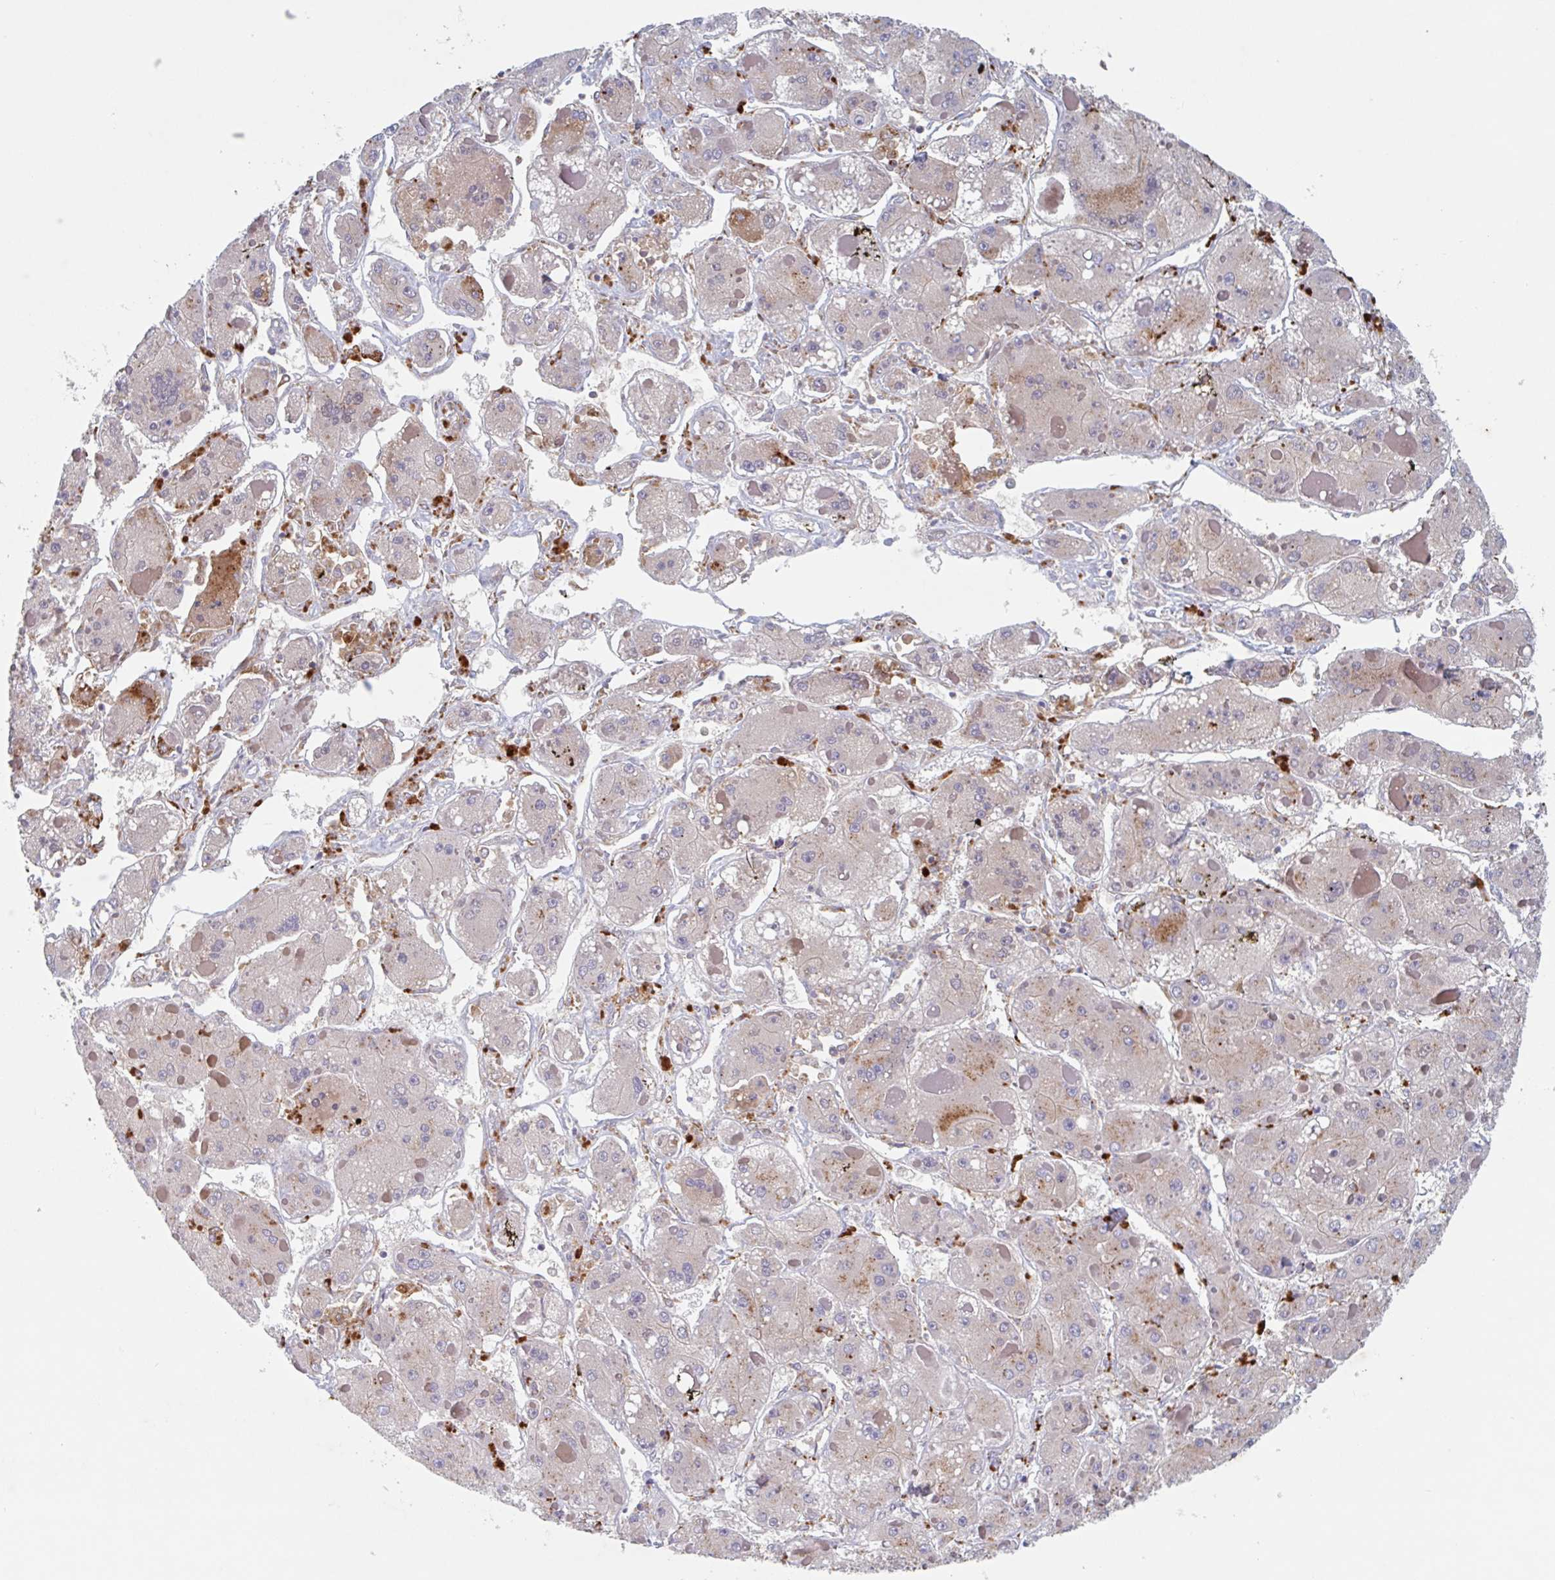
{"staining": {"intensity": "moderate", "quantity": "25%-75%", "location": "cytoplasmic/membranous"}, "tissue": "liver cancer", "cell_type": "Tumor cells", "image_type": "cancer", "snomed": [{"axis": "morphology", "description": "Carcinoma, Hepatocellular, NOS"}, {"axis": "topography", "description": "Liver"}], "caption": "There is medium levels of moderate cytoplasmic/membranous positivity in tumor cells of liver cancer (hepatocellular carcinoma), as demonstrated by immunohistochemical staining (brown color).", "gene": "MANBA", "patient": {"sex": "female", "age": 73}}